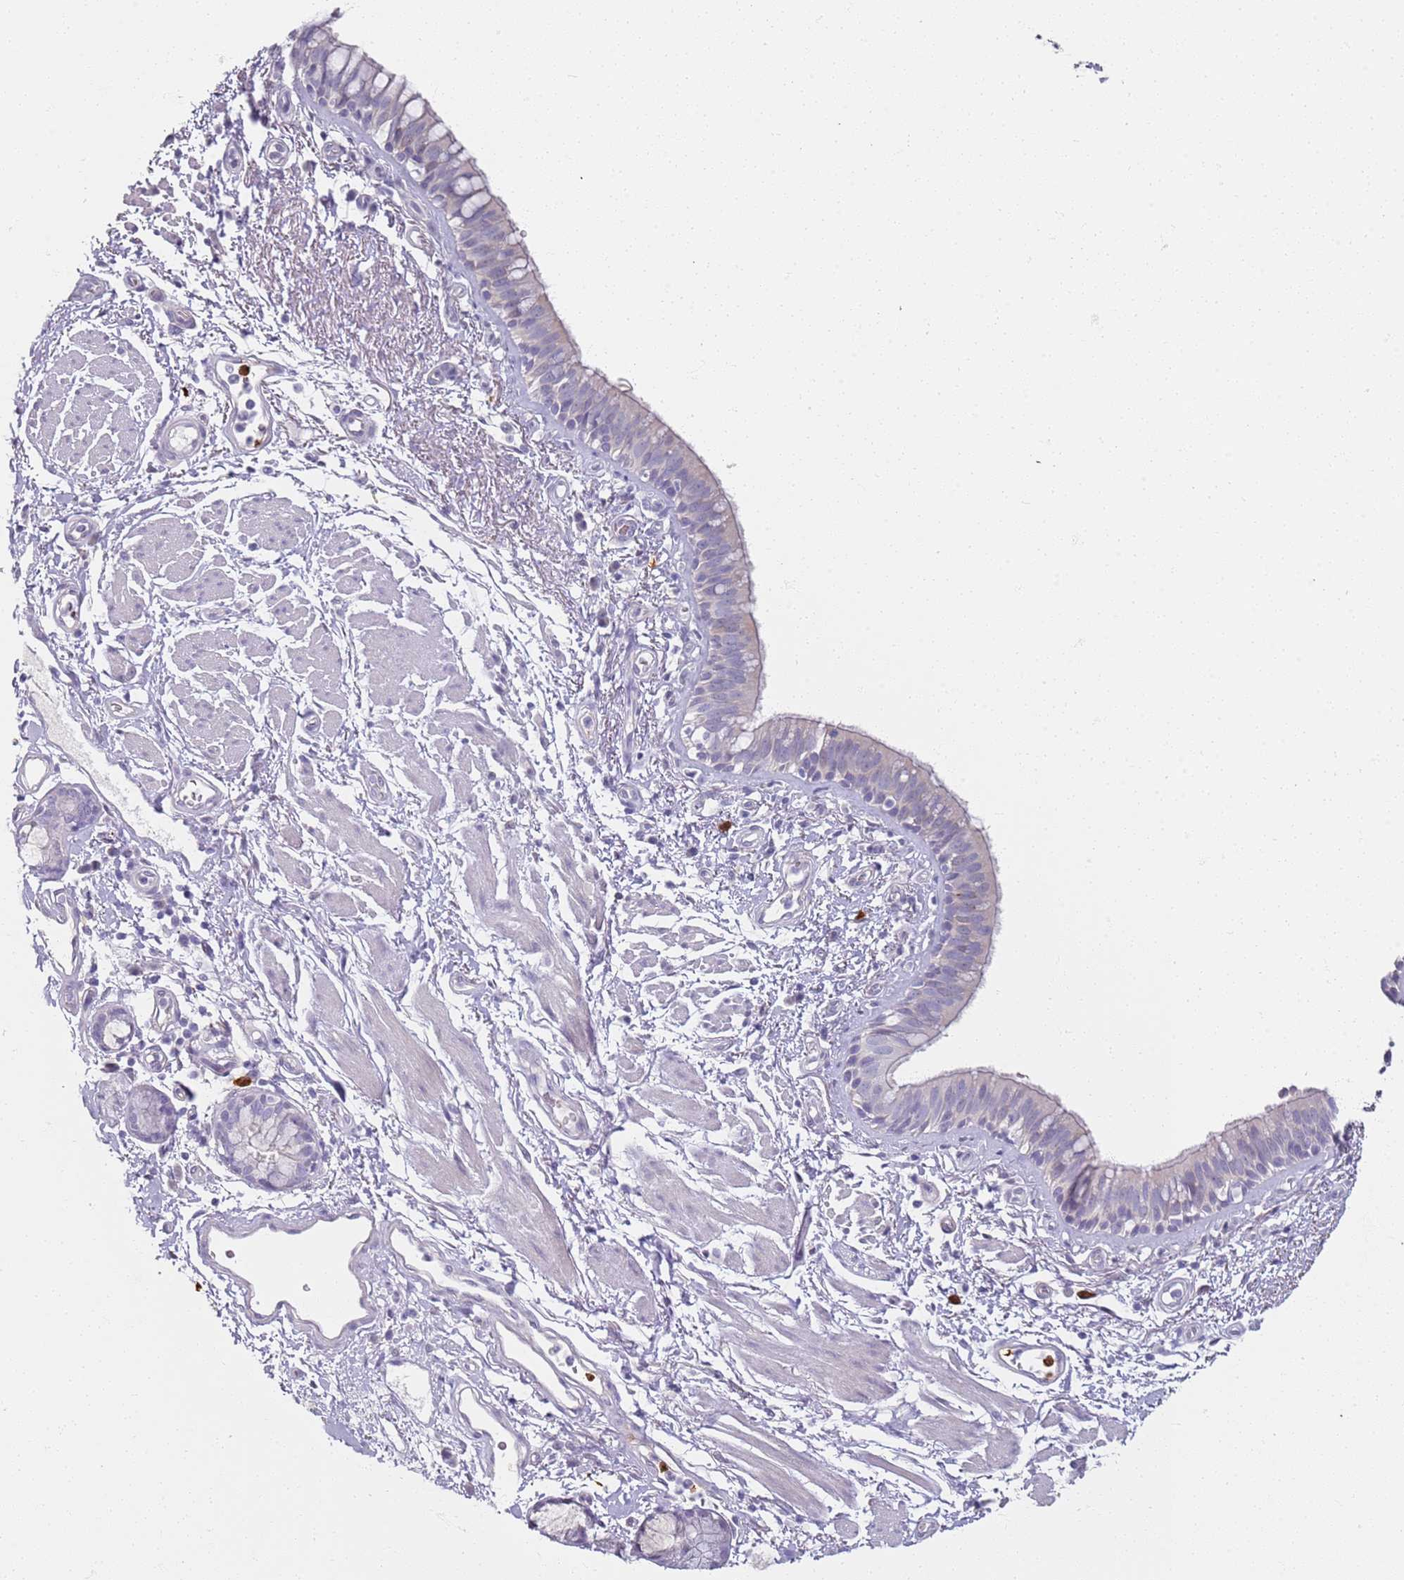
{"staining": {"intensity": "negative", "quantity": "none", "location": "none"}, "tissue": "bronchus", "cell_type": "Respiratory epithelial cells", "image_type": "normal", "snomed": [{"axis": "morphology", "description": "Normal tissue, NOS"}, {"axis": "morphology", "description": "Neoplasm, uncertain whether benign or malignant"}, {"axis": "topography", "description": "Bronchus"}, {"axis": "topography", "description": "Lung"}], "caption": "High power microscopy micrograph of an IHC histopathology image of benign bronchus, revealing no significant expression in respiratory epithelial cells. The staining is performed using DAB (3,3'-diaminobenzidine) brown chromogen with nuclei counter-stained in using hematoxylin.", "gene": "CD40LG", "patient": {"sex": "male", "age": 55}}